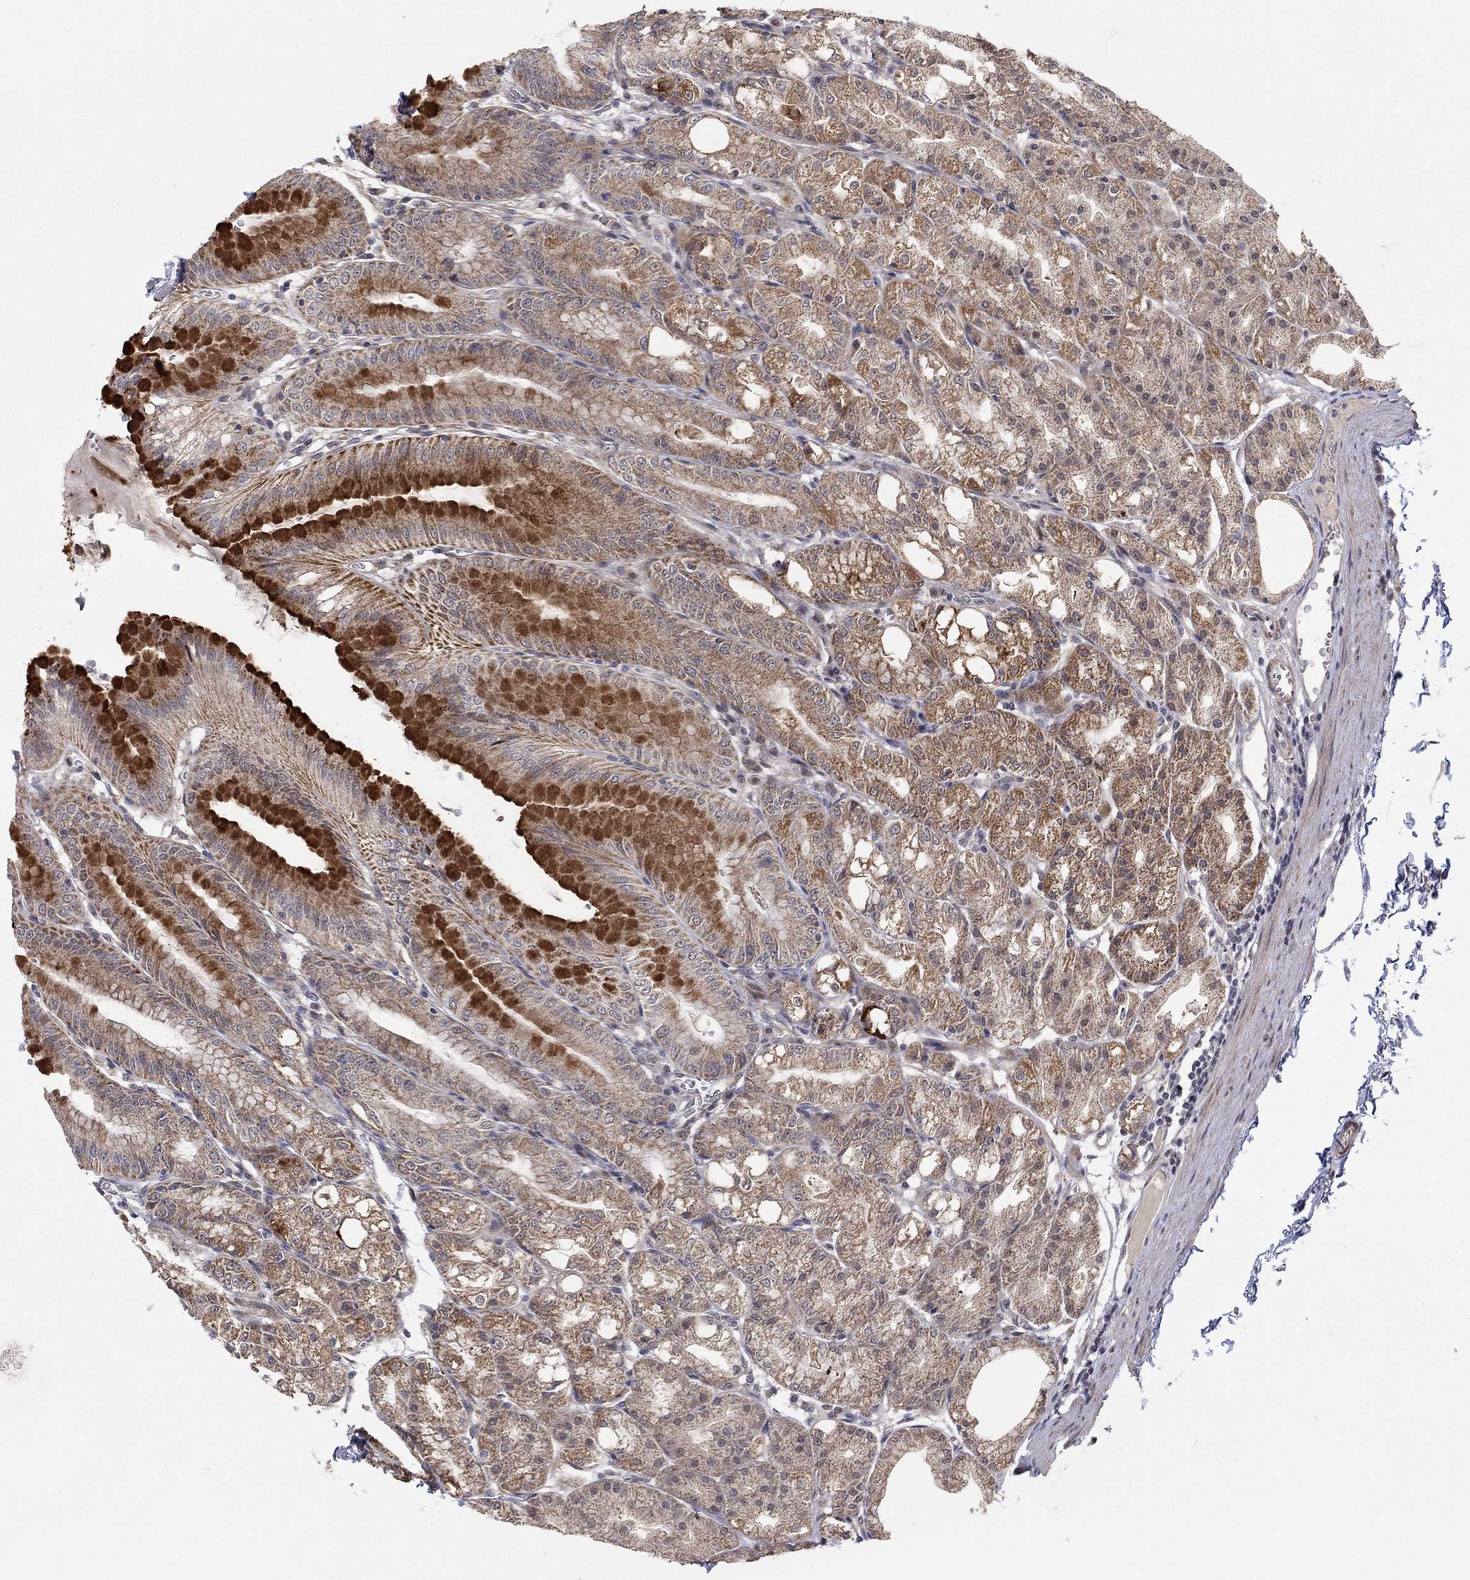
{"staining": {"intensity": "strong", "quantity": "25%-75%", "location": "cytoplasmic/membranous"}, "tissue": "stomach", "cell_type": "Glandular cells", "image_type": "normal", "snomed": [{"axis": "morphology", "description": "Normal tissue, NOS"}, {"axis": "topography", "description": "Stomach"}], "caption": "DAB (3,3'-diaminobenzidine) immunohistochemical staining of unremarkable human stomach reveals strong cytoplasmic/membranous protein staining in approximately 25%-75% of glandular cells.", "gene": "ZNF395", "patient": {"sex": "male", "age": 71}}